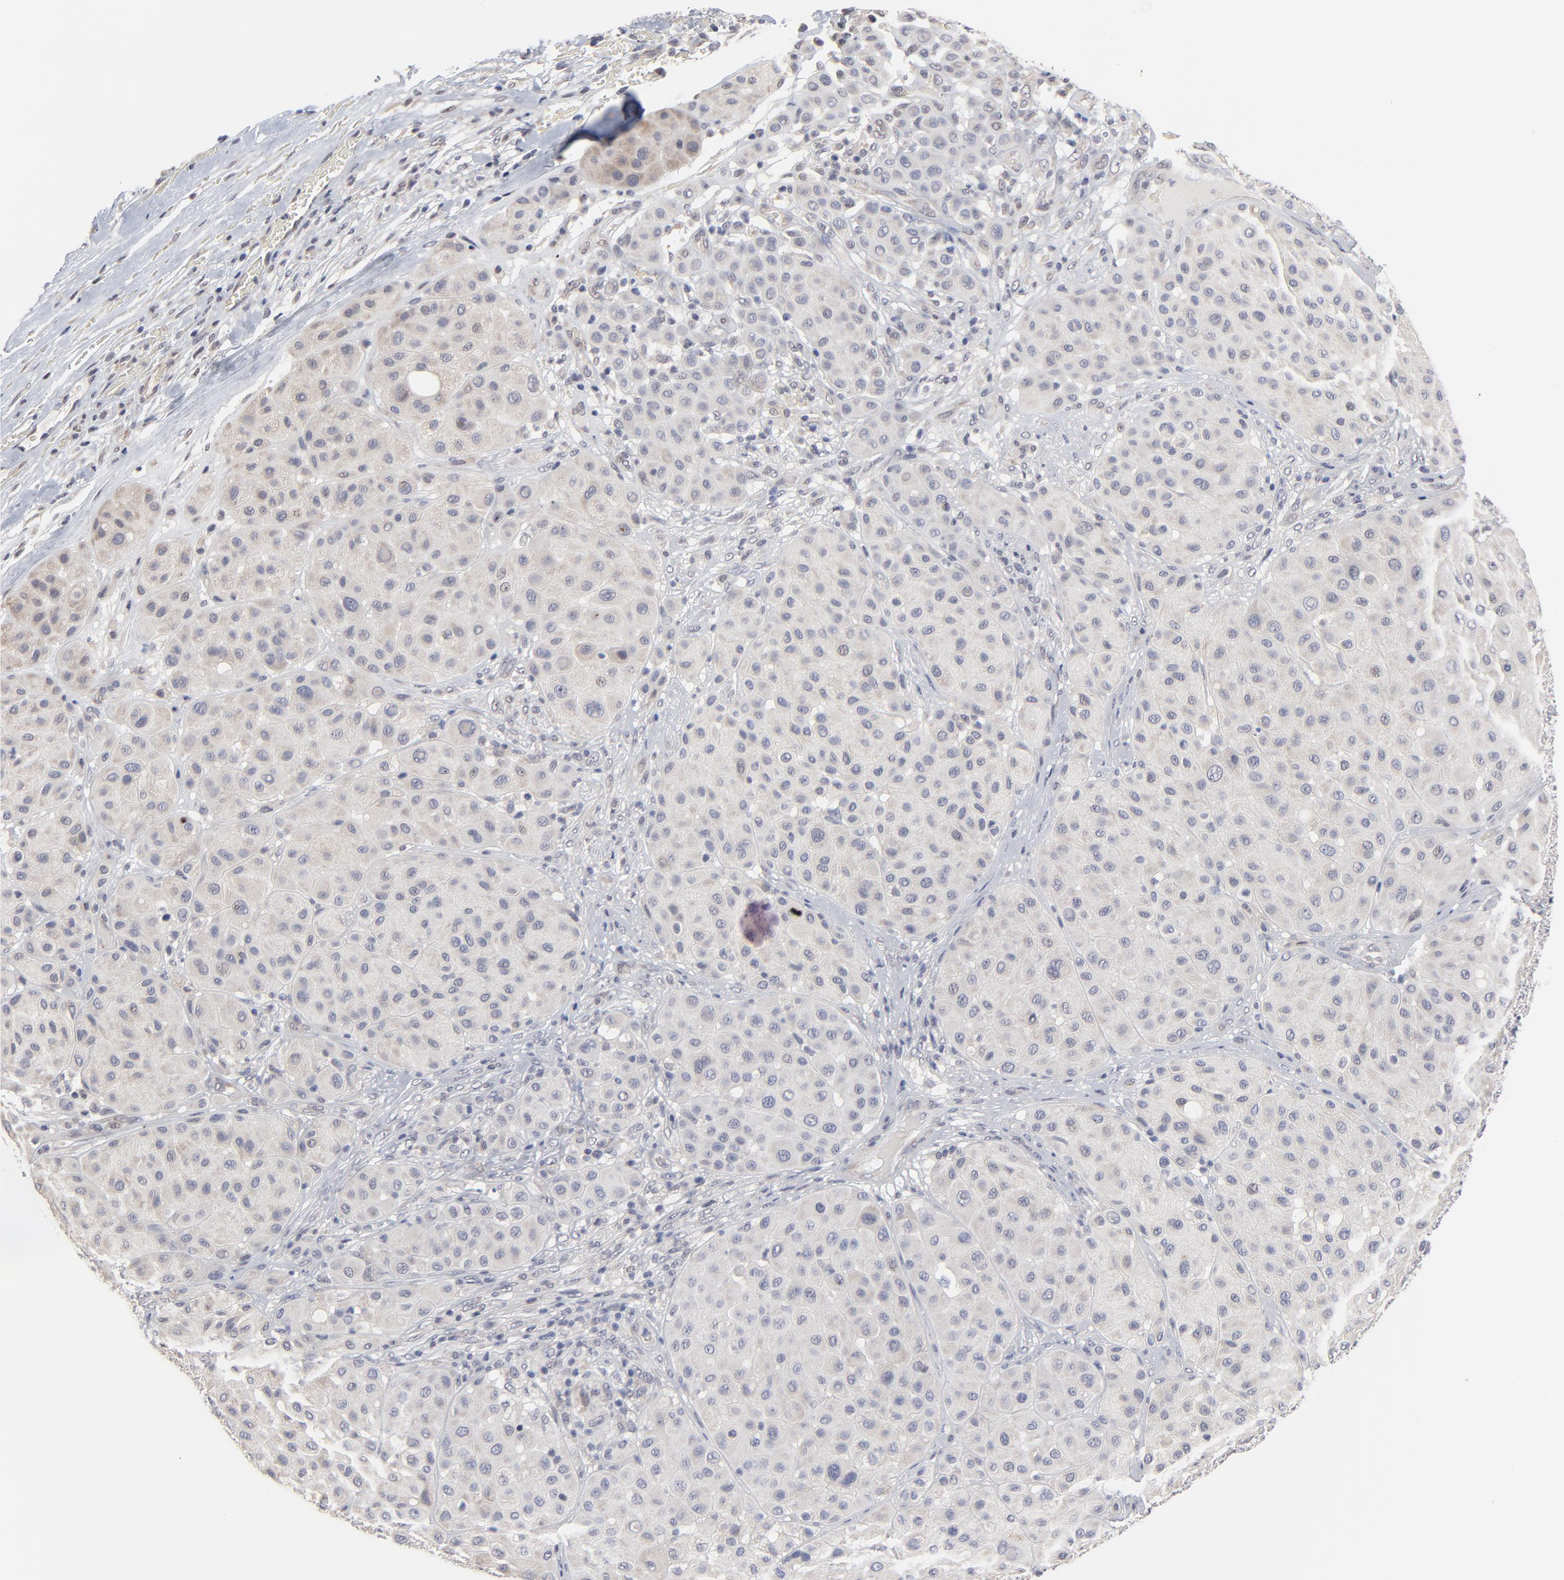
{"staining": {"intensity": "negative", "quantity": "none", "location": "none"}, "tissue": "melanoma", "cell_type": "Tumor cells", "image_type": "cancer", "snomed": [{"axis": "morphology", "description": "Normal tissue, NOS"}, {"axis": "morphology", "description": "Malignant melanoma, Metastatic site"}, {"axis": "topography", "description": "Skin"}], "caption": "Immunohistochemical staining of human malignant melanoma (metastatic site) exhibits no significant positivity in tumor cells.", "gene": "MAGEA10", "patient": {"sex": "male", "age": 41}}